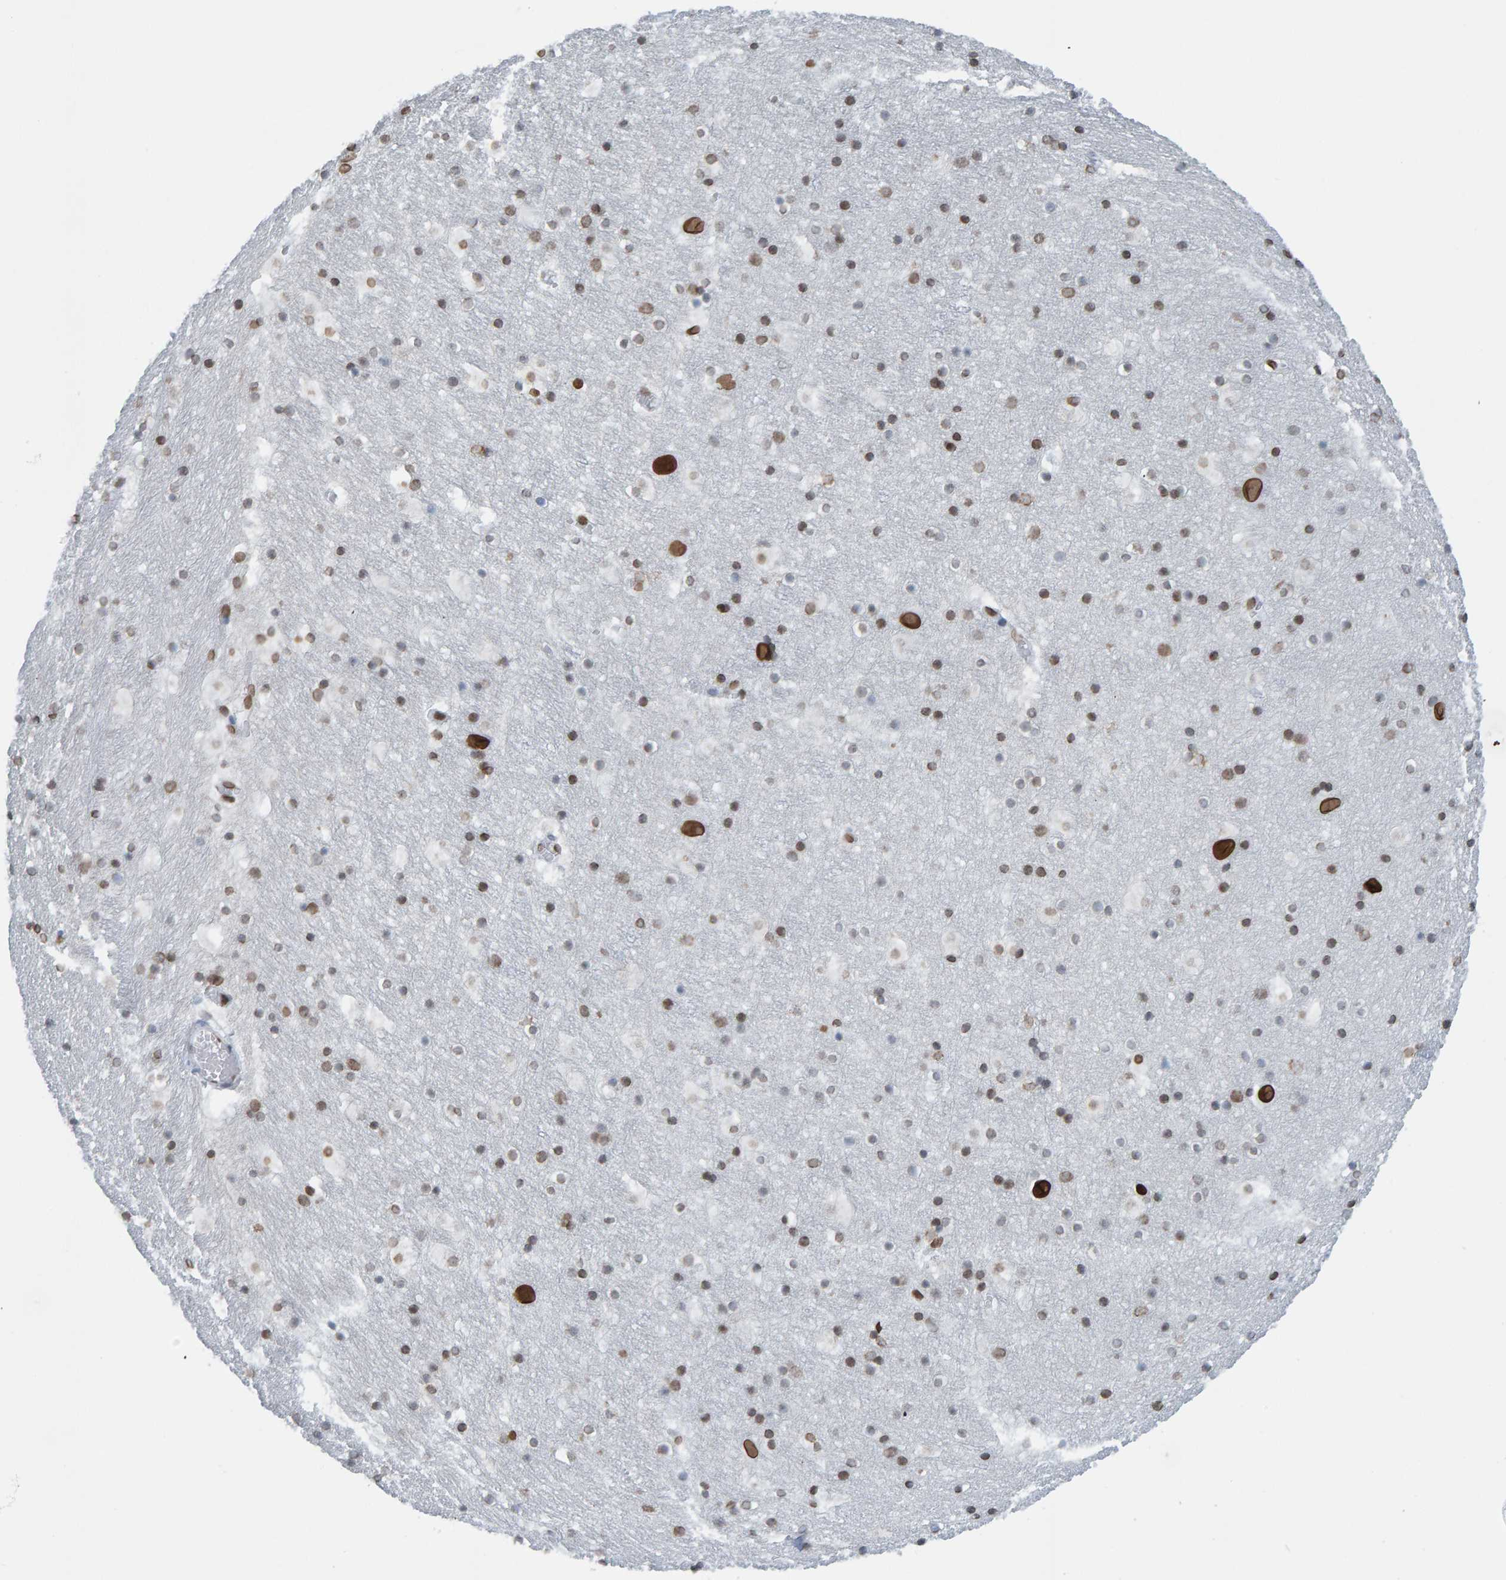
{"staining": {"intensity": "weak", "quantity": "25%-75%", "location": "cytoplasmic/membranous,nuclear"}, "tissue": "hippocampus", "cell_type": "Glial cells", "image_type": "normal", "snomed": [{"axis": "morphology", "description": "Normal tissue, NOS"}, {"axis": "topography", "description": "Hippocampus"}], "caption": "Immunohistochemistry (DAB) staining of normal hippocampus exhibits weak cytoplasmic/membranous,nuclear protein positivity in about 25%-75% of glial cells.", "gene": "LMNB2", "patient": {"sex": "male", "age": 45}}